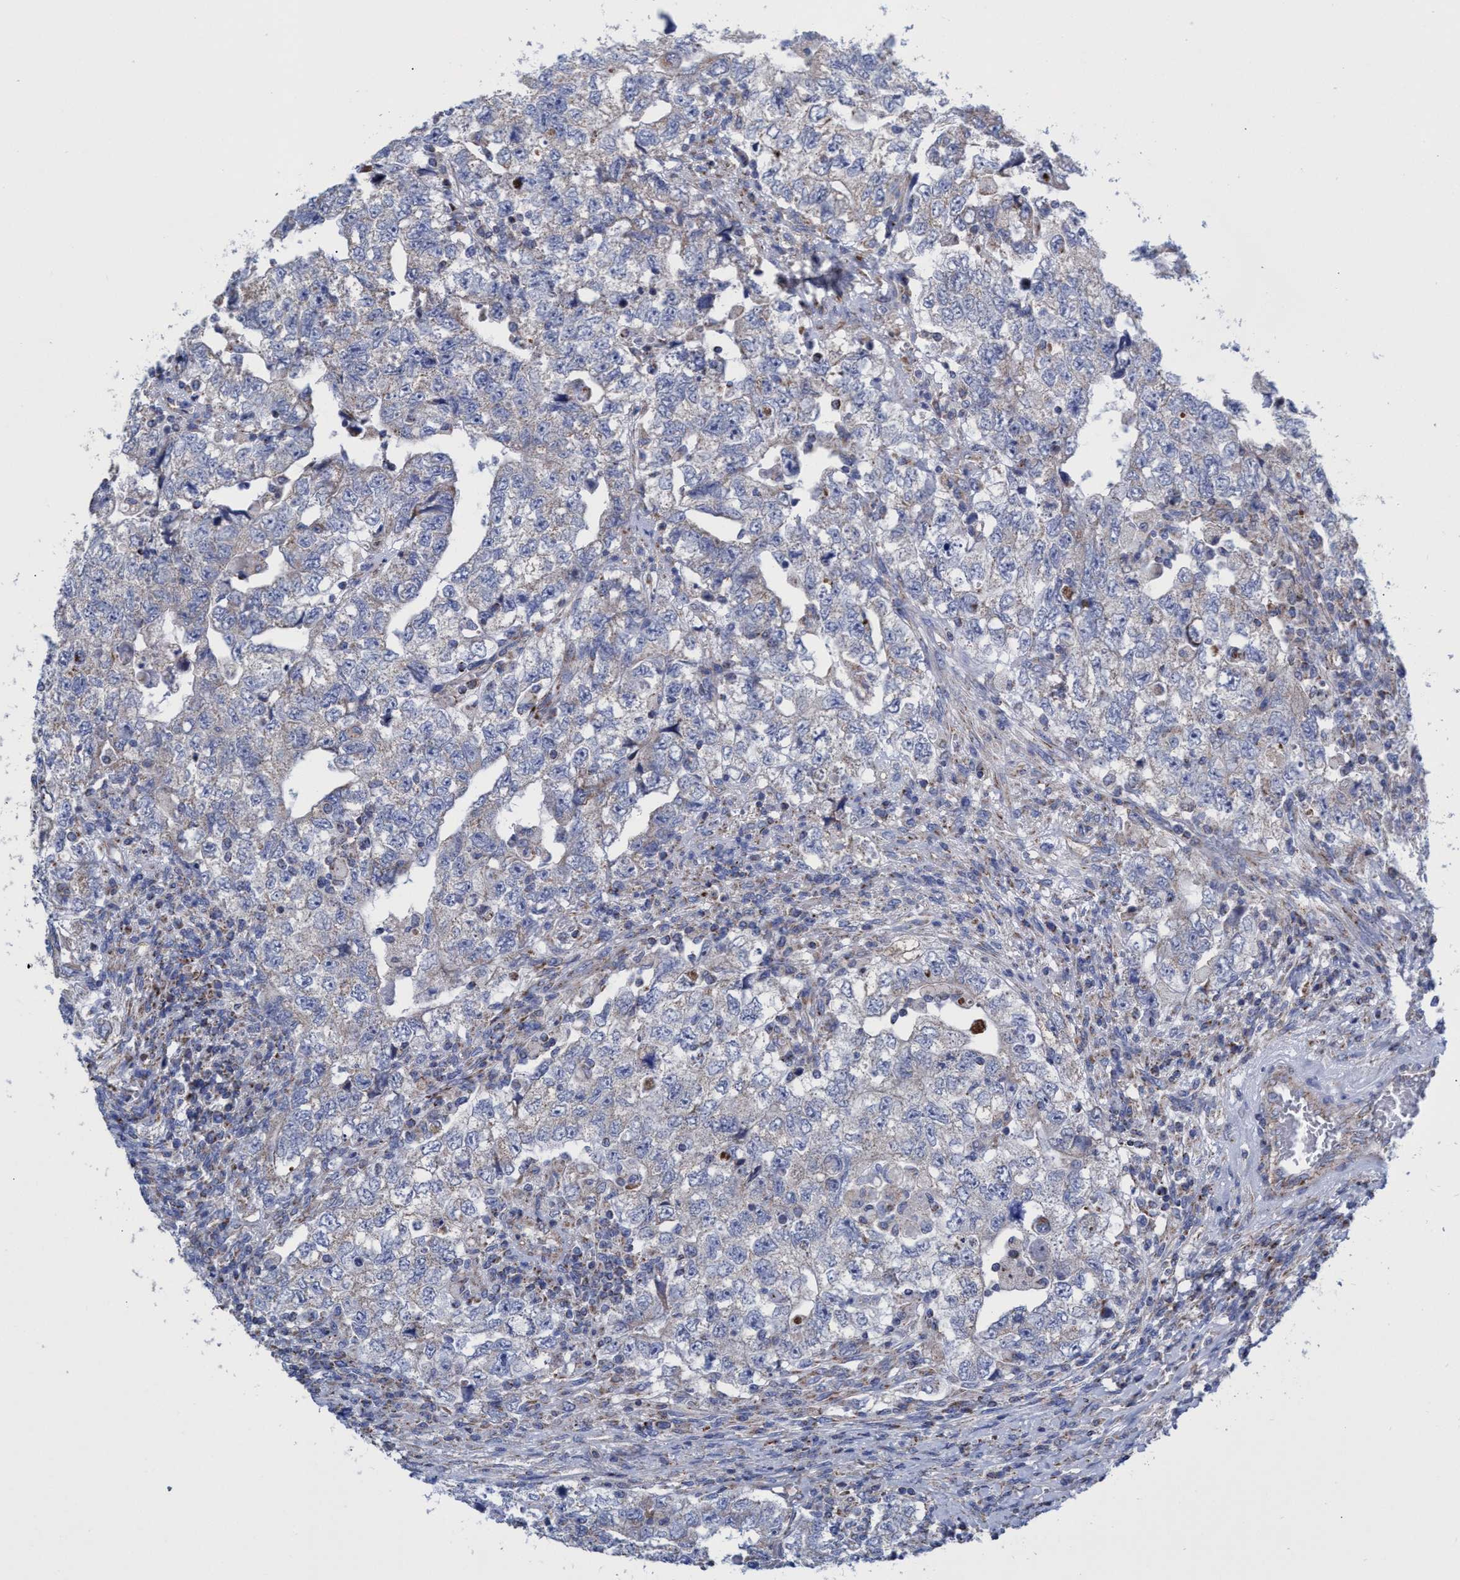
{"staining": {"intensity": "negative", "quantity": "none", "location": "none"}, "tissue": "testis cancer", "cell_type": "Tumor cells", "image_type": "cancer", "snomed": [{"axis": "morphology", "description": "Carcinoma, Embryonal, NOS"}, {"axis": "topography", "description": "Testis"}], "caption": "This image is of testis cancer (embryonal carcinoma) stained with IHC to label a protein in brown with the nuclei are counter-stained blue. There is no staining in tumor cells.", "gene": "ZNF750", "patient": {"sex": "male", "age": 36}}